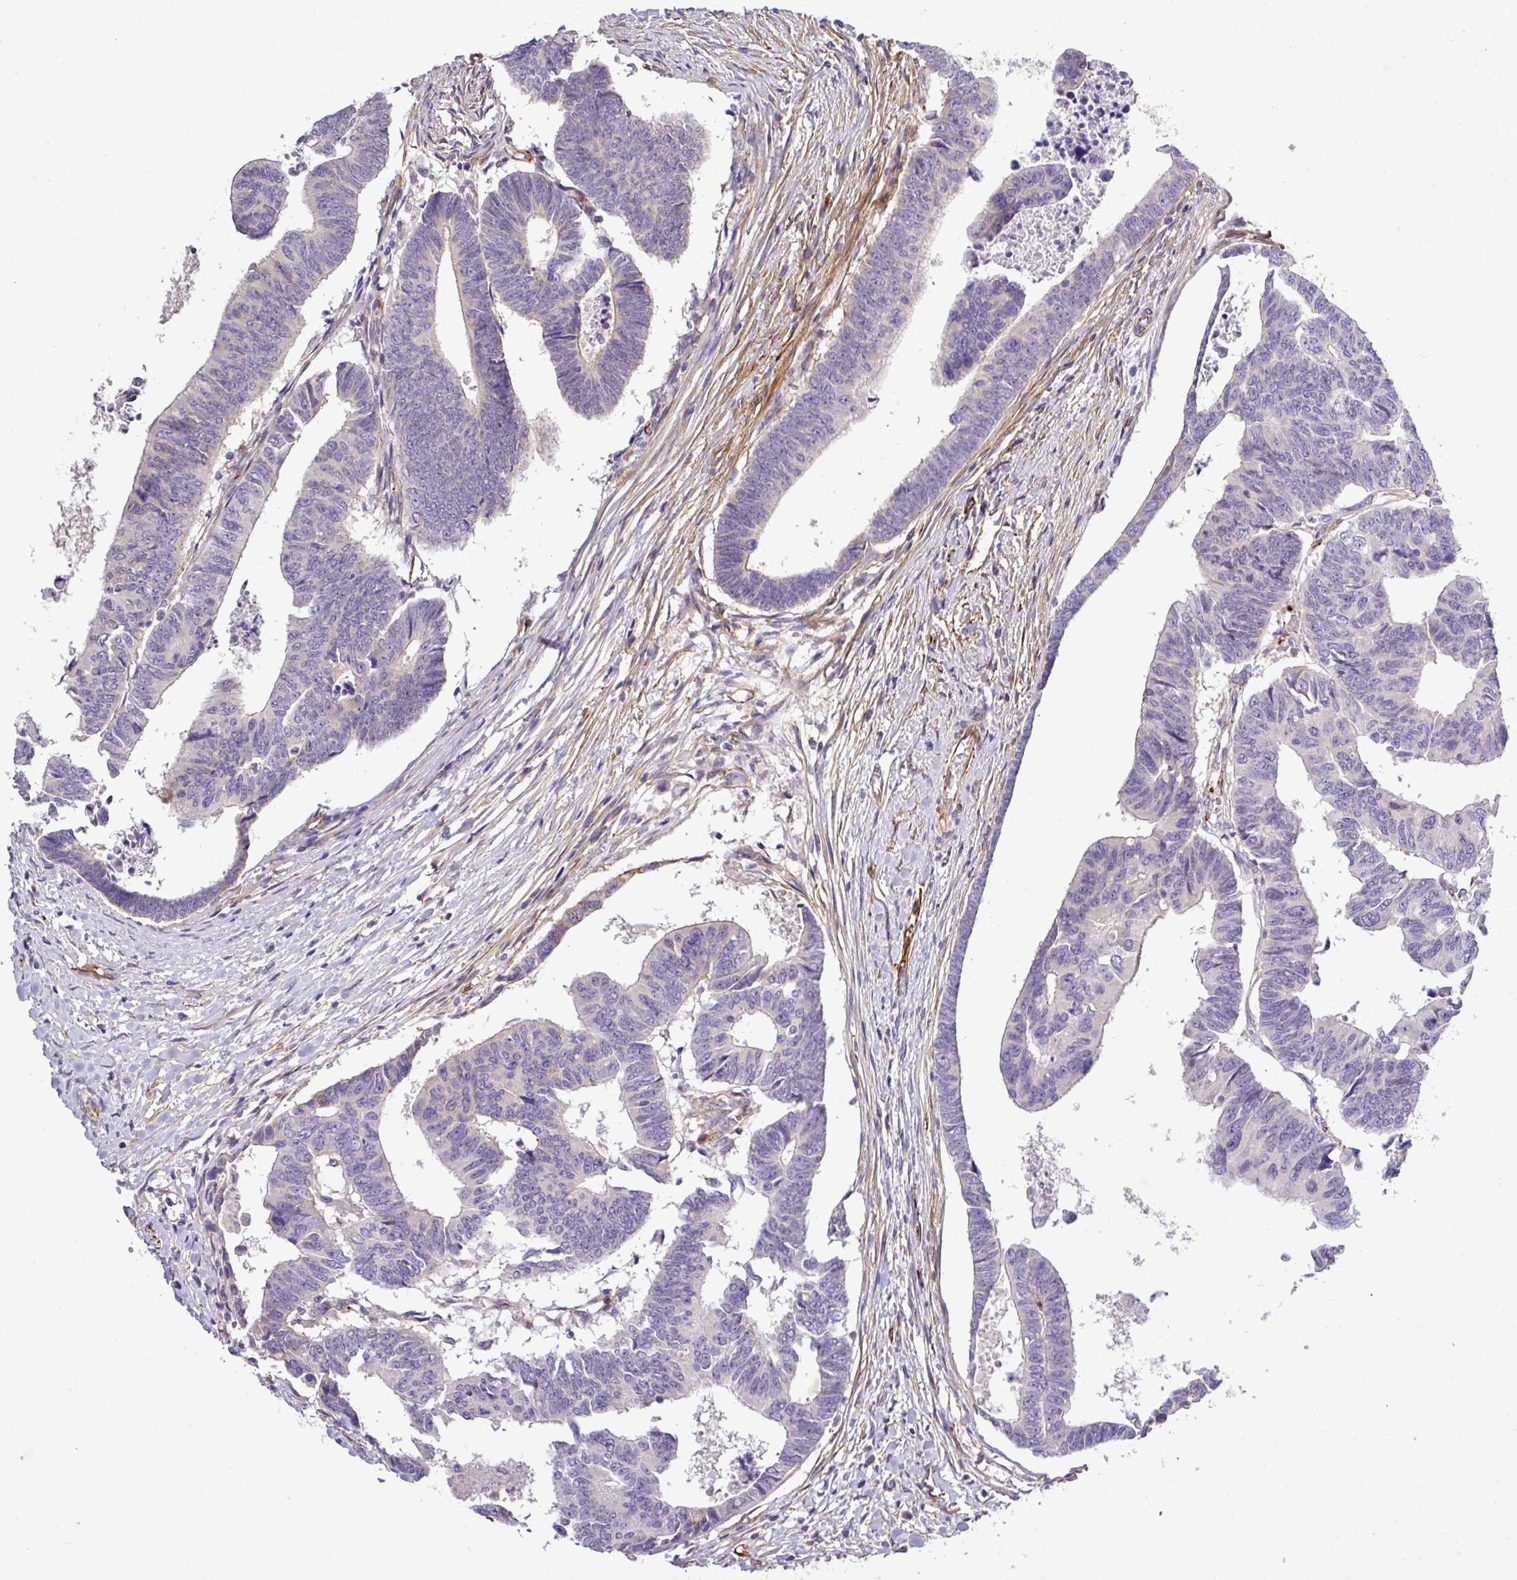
{"staining": {"intensity": "negative", "quantity": "none", "location": "none"}, "tissue": "colorectal cancer", "cell_type": "Tumor cells", "image_type": "cancer", "snomed": [{"axis": "morphology", "description": "Adenocarcinoma, NOS"}, {"axis": "topography", "description": "Rectum"}], "caption": "Immunohistochemistry of adenocarcinoma (colorectal) displays no positivity in tumor cells. (Stains: DAB (3,3'-diaminobenzidine) immunohistochemistry (IHC) with hematoxylin counter stain, Microscopy: brightfield microscopy at high magnification).", "gene": "PARD6A", "patient": {"sex": "female", "age": 65}}